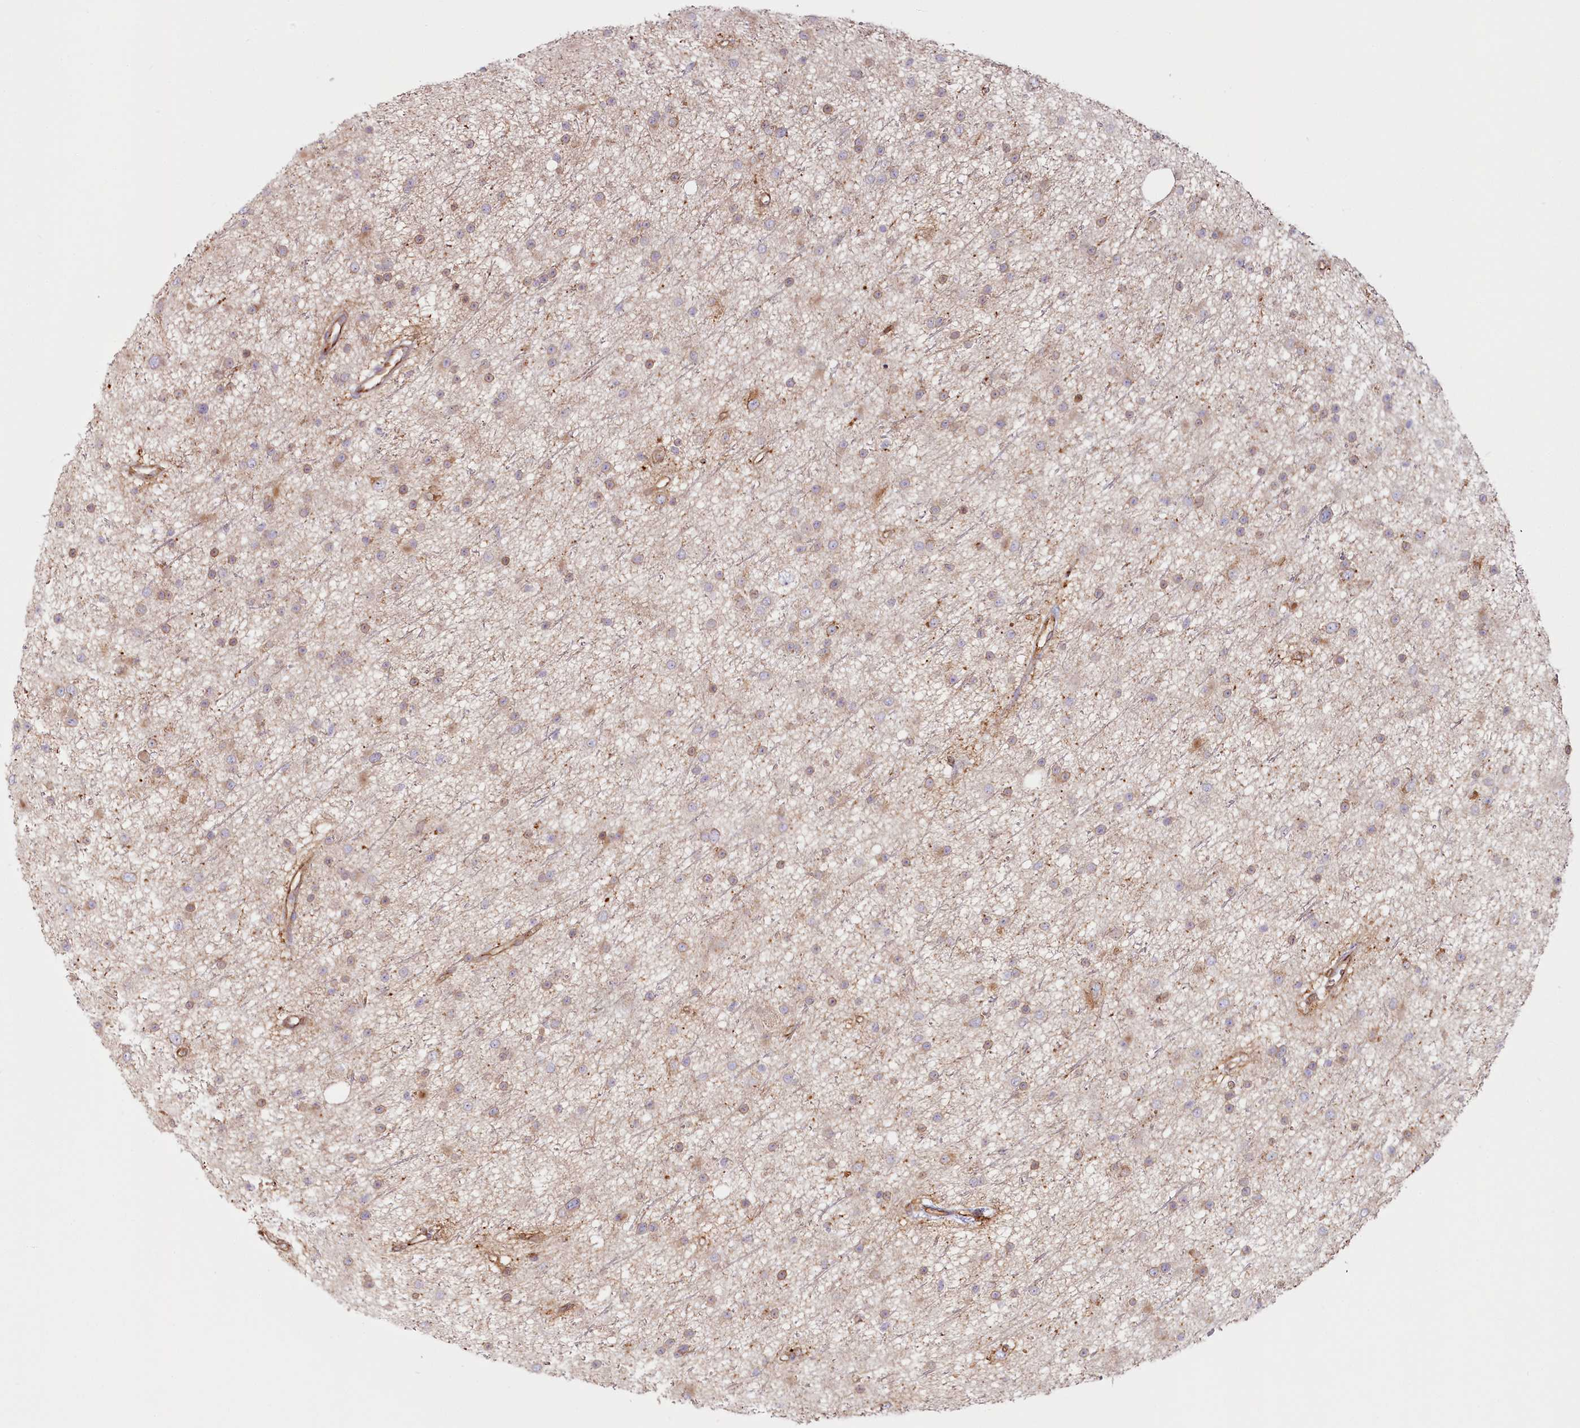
{"staining": {"intensity": "weak", "quantity": "<25%", "location": "cytoplasmic/membranous"}, "tissue": "glioma", "cell_type": "Tumor cells", "image_type": "cancer", "snomed": [{"axis": "morphology", "description": "Glioma, malignant, Low grade"}, {"axis": "topography", "description": "Cerebral cortex"}], "caption": "This is an IHC image of human glioma. There is no positivity in tumor cells.", "gene": "HARS2", "patient": {"sex": "female", "age": 39}}